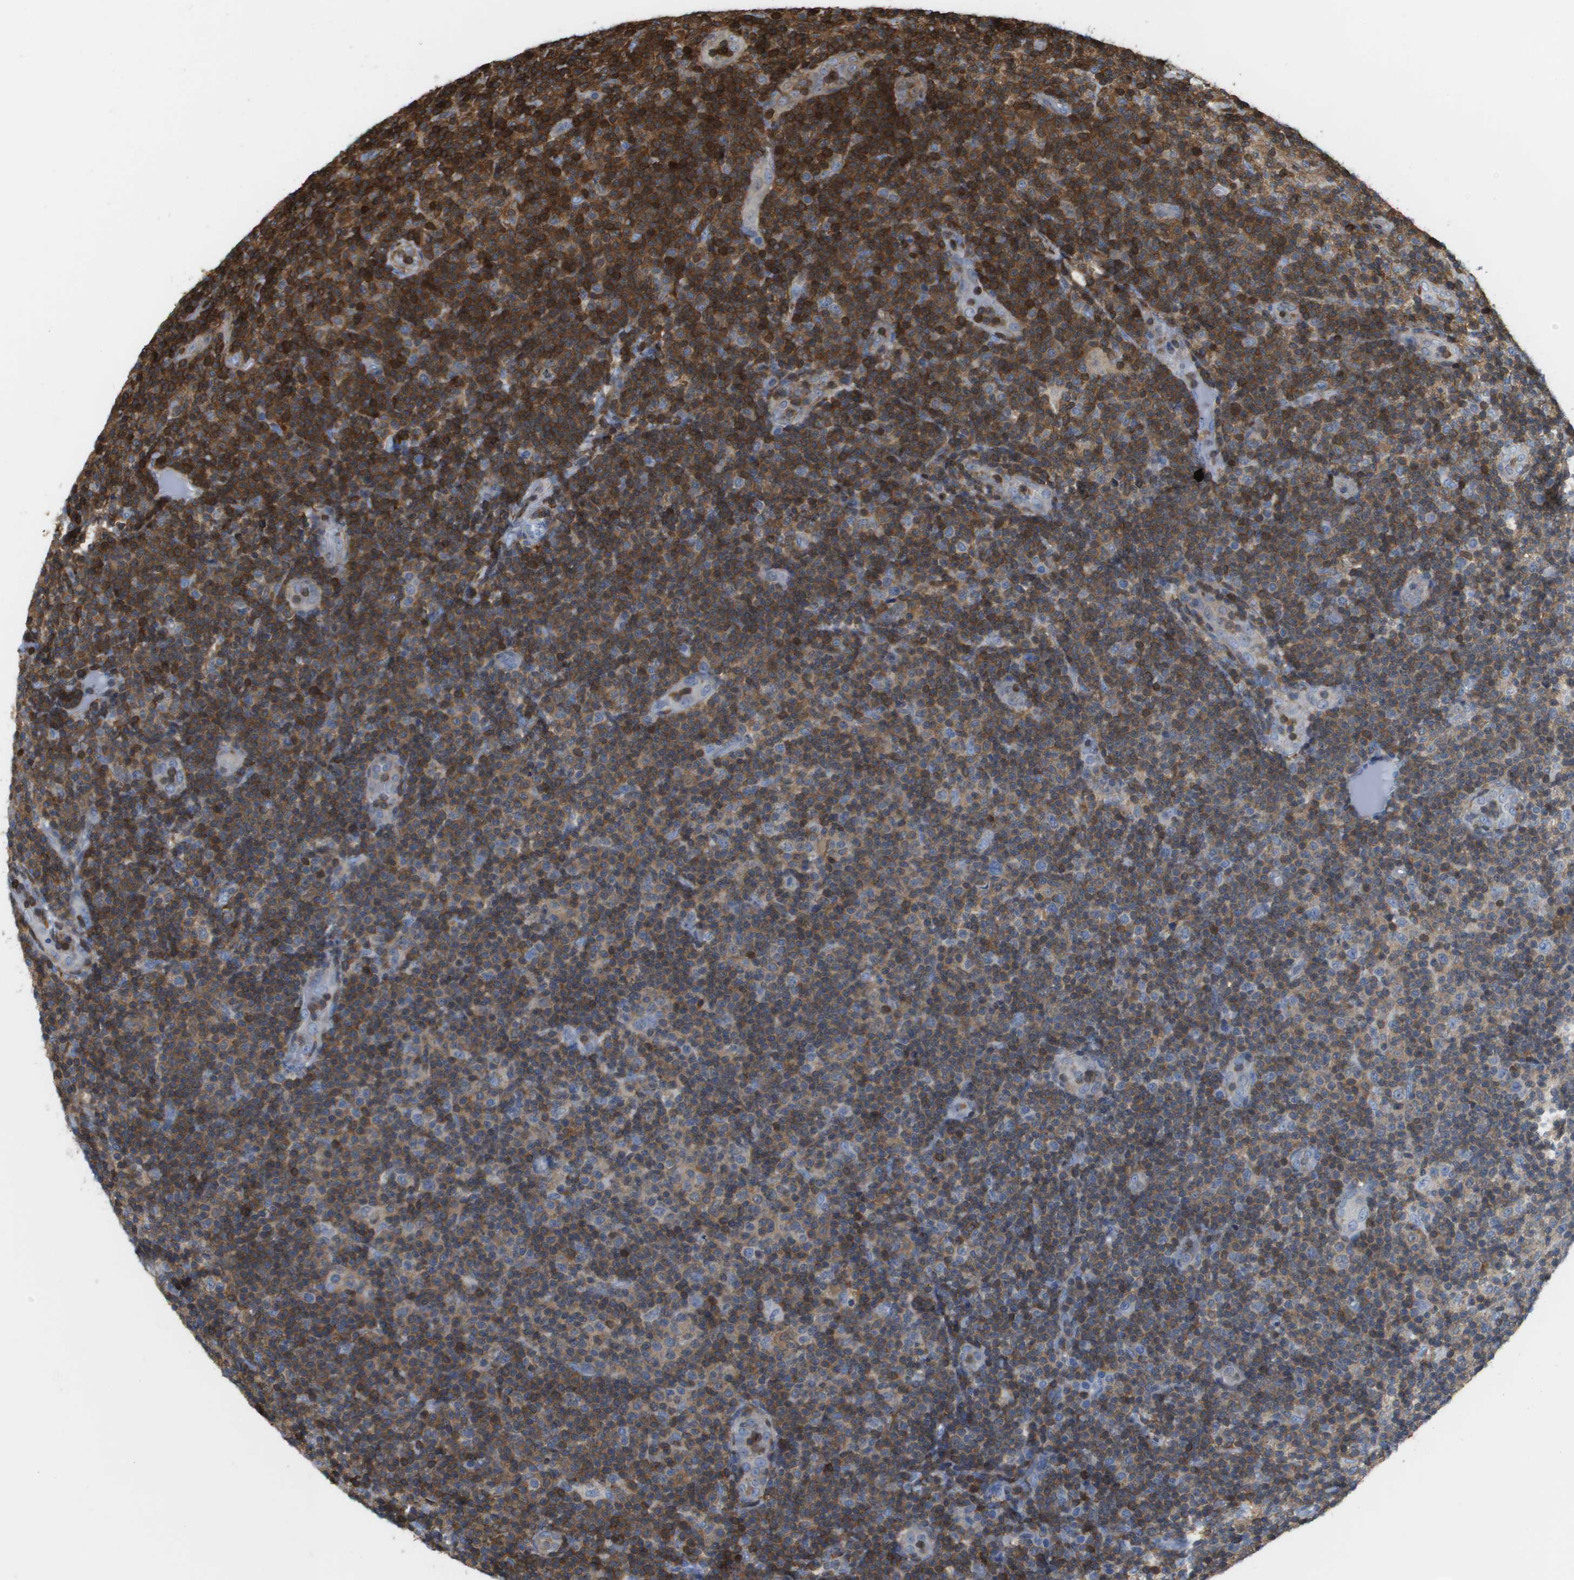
{"staining": {"intensity": "strong", "quantity": "25%-75%", "location": "cytoplasmic/membranous"}, "tissue": "lymphoma", "cell_type": "Tumor cells", "image_type": "cancer", "snomed": [{"axis": "morphology", "description": "Malignant lymphoma, non-Hodgkin's type, Low grade"}, {"axis": "topography", "description": "Lymph node"}], "caption": "Immunohistochemistry (IHC) (DAB) staining of human lymphoma displays strong cytoplasmic/membranous protein staining in about 25%-75% of tumor cells.", "gene": "DOCK5", "patient": {"sex": "male", "age": 83}}